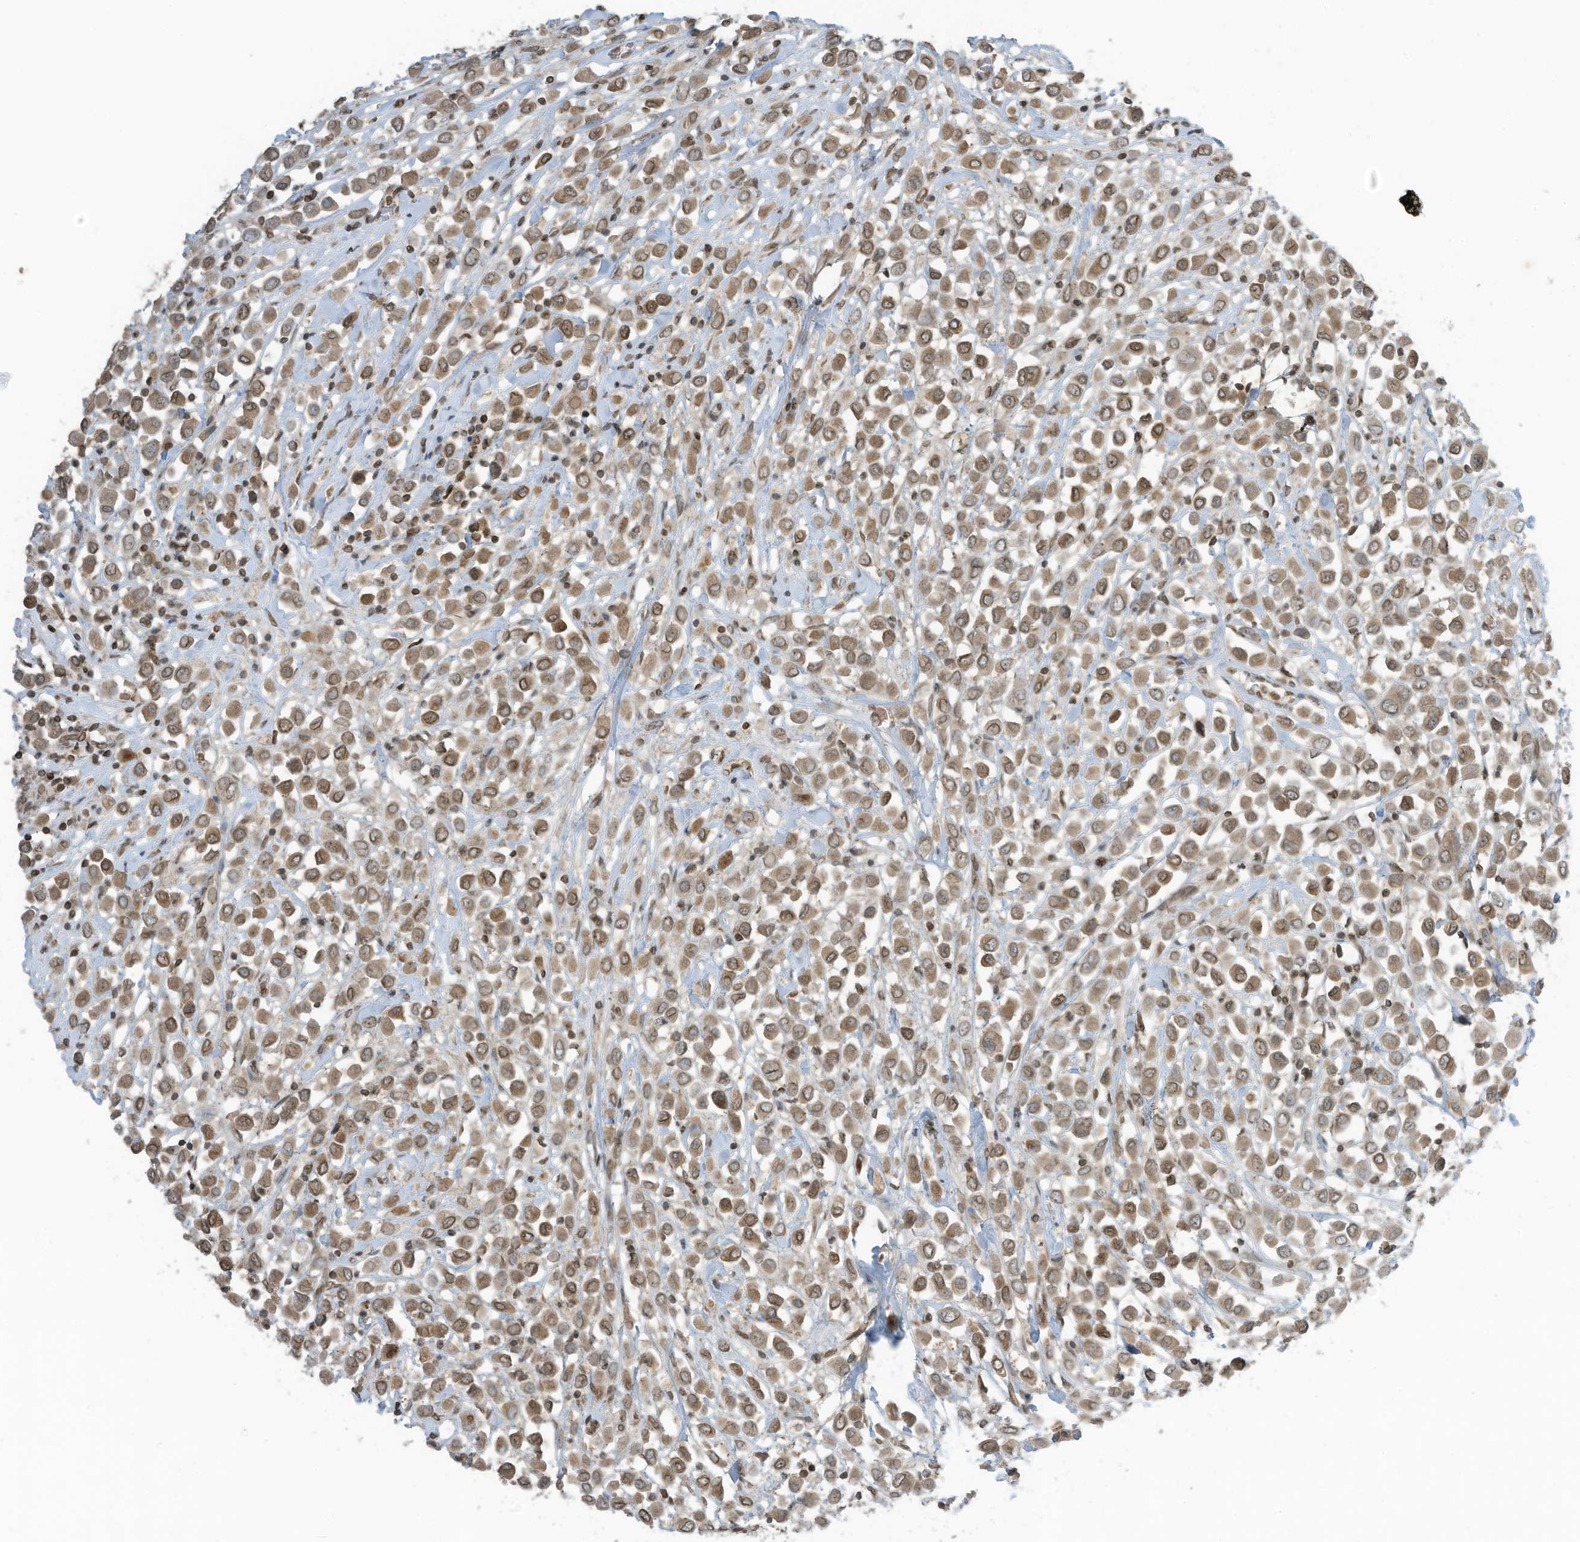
{"staining": {"intensity": "moderate", "quantity": ">75%", "location": "cytoplasmic/membranous,nuclear"}, "tissue": "breast cancer", "cell_type": "Tumor cells", "image_type": "cancer", "snomed": [{"axis": "morphology", "description": "Duct carcinoma"}, {"axis": "topography", "description": "Breast"}], "caption": "Intraductal carcinoma (breast) tissue shows moderate cytoplasmic/membranous and nuclear expression in approximately >75% of tumor cells", "gene": "RABL3", "patient": {"sex": "female", "age": 61}}